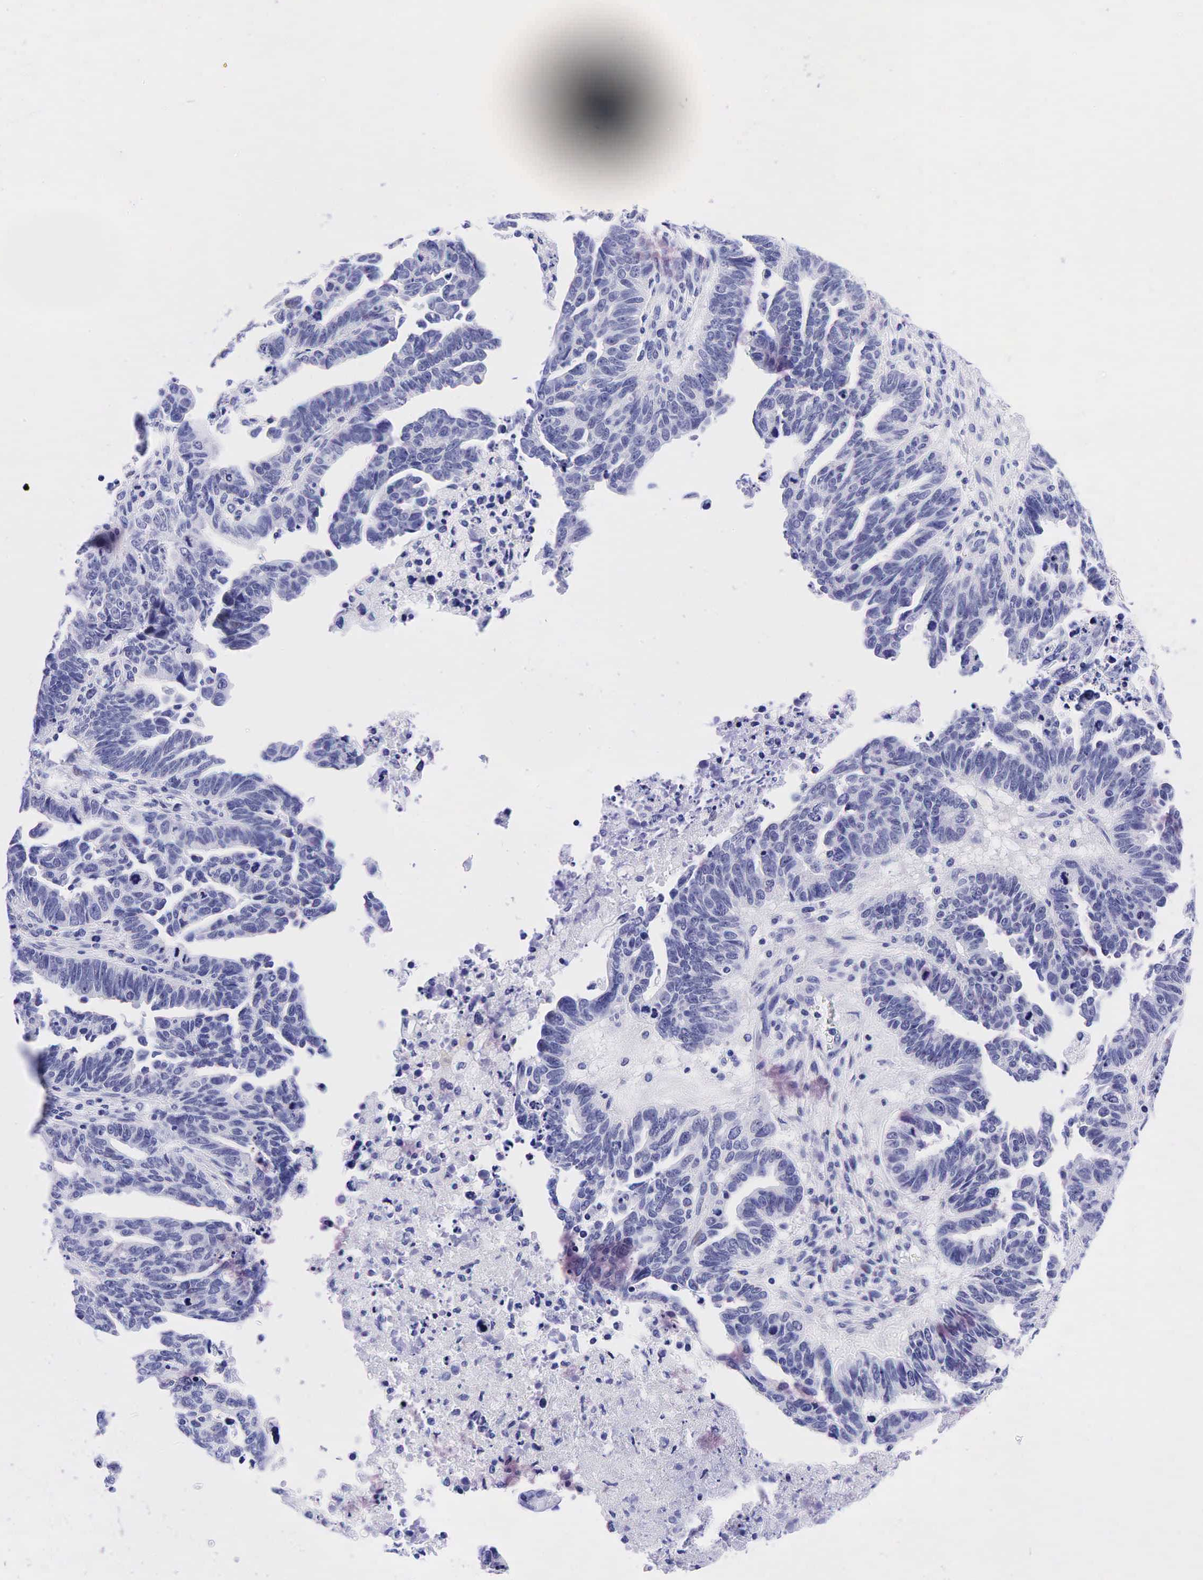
{"staining": {"intensity": "negative", "quantity": "none", "location": "none"}, "tissue": "ovarian cancer", "cell_type": "Tumor cells", "image_type": "cancer", "snomed": [{"axis": "morphology", "description": "Carcinoma, endometroid"}, {"axis": "morphology", "description": "Cystadenocarcinoma, serous, NOS"}, {"axis": "topography", "description": "Ovary"}], "caption": "DAB immunohistochemical staining of human ovarian cancer (endometroid carcinoma) reveals no significant expression in tumor cells.", "gene": "ESR1", "patient": {"sex": "female", "age": 45}}